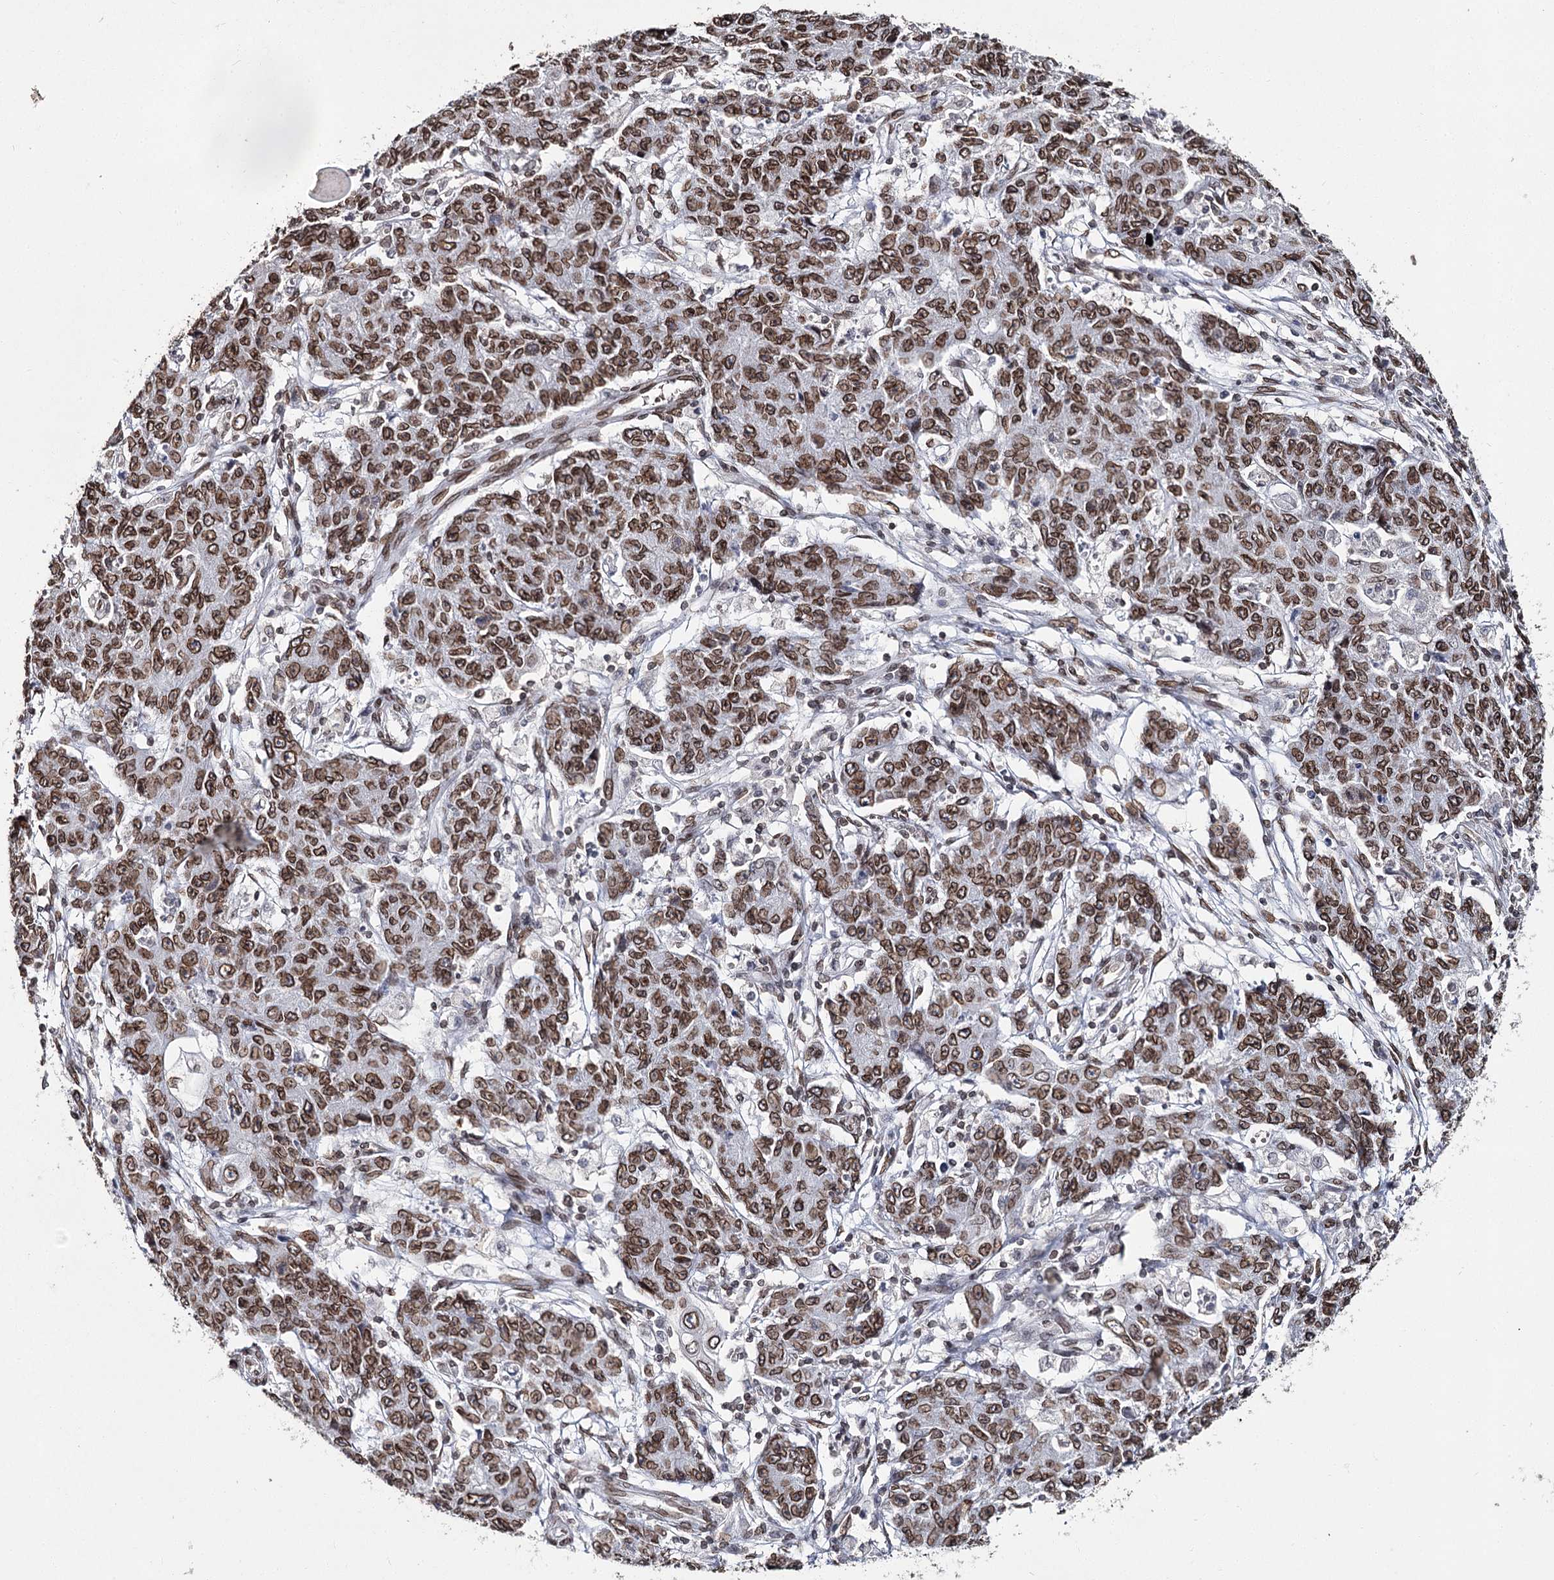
{"staining": {"intensity": "moderate", "quantity": ">75%", "location": "cytoplasmic/membranous,nuclear"}, "tissue": "ovarian cancer", "cell_type": "Tumor cells", "image_type": "cancer", "snomed": [{"axis": "morphology", "description": "Carcinoma, endometroid"}, {"axis": "topography", "description": "Ovary"}], "caption": "Tumor cells show medium levels of moderate cytoplasmic/membranous and nuclear expression in about >75% of cells in ovarian endometroid carcinoma. Using DAB (brown) and hematoxylin (blue) stains, captured at high magnification using brightfield microscopy.", "gene": "KIAA0930", "patient": {"sex": "female", "age": 42}}